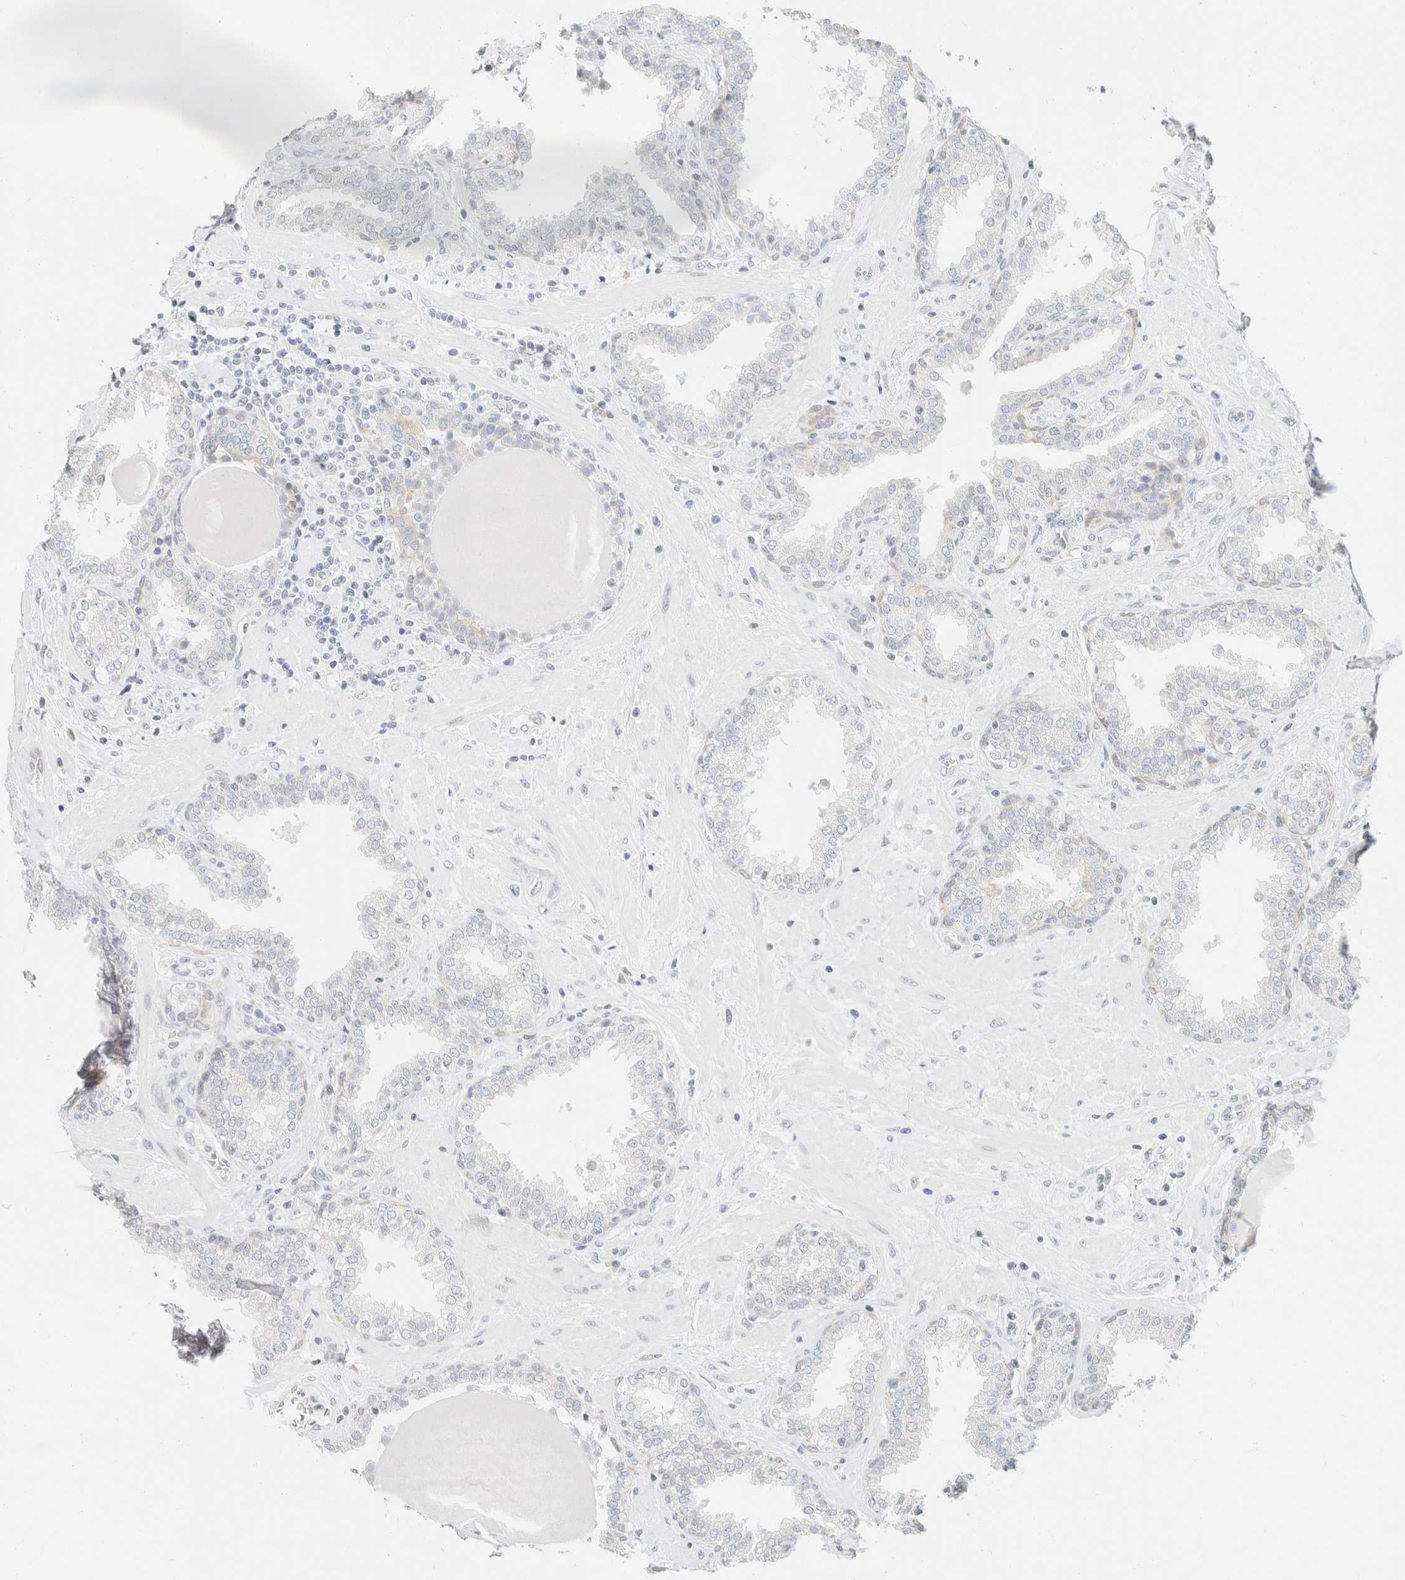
{"staining": {"intensity": "negative", "quantity": "none", "location": "none"}, "tissue": "prostate", "cell_type": "Glandular cells", "image_type": "normal", "snomed": [{"axis": "morphology", "description": "Normal tissue, NOS"}, {"axis": "topography", "description": "Prostate"}], "caption": "Glandular cells show no significant protein positivity in benign prostate.", "gene": "KRT20", "patient": {"sex": "male", "age": 51}}